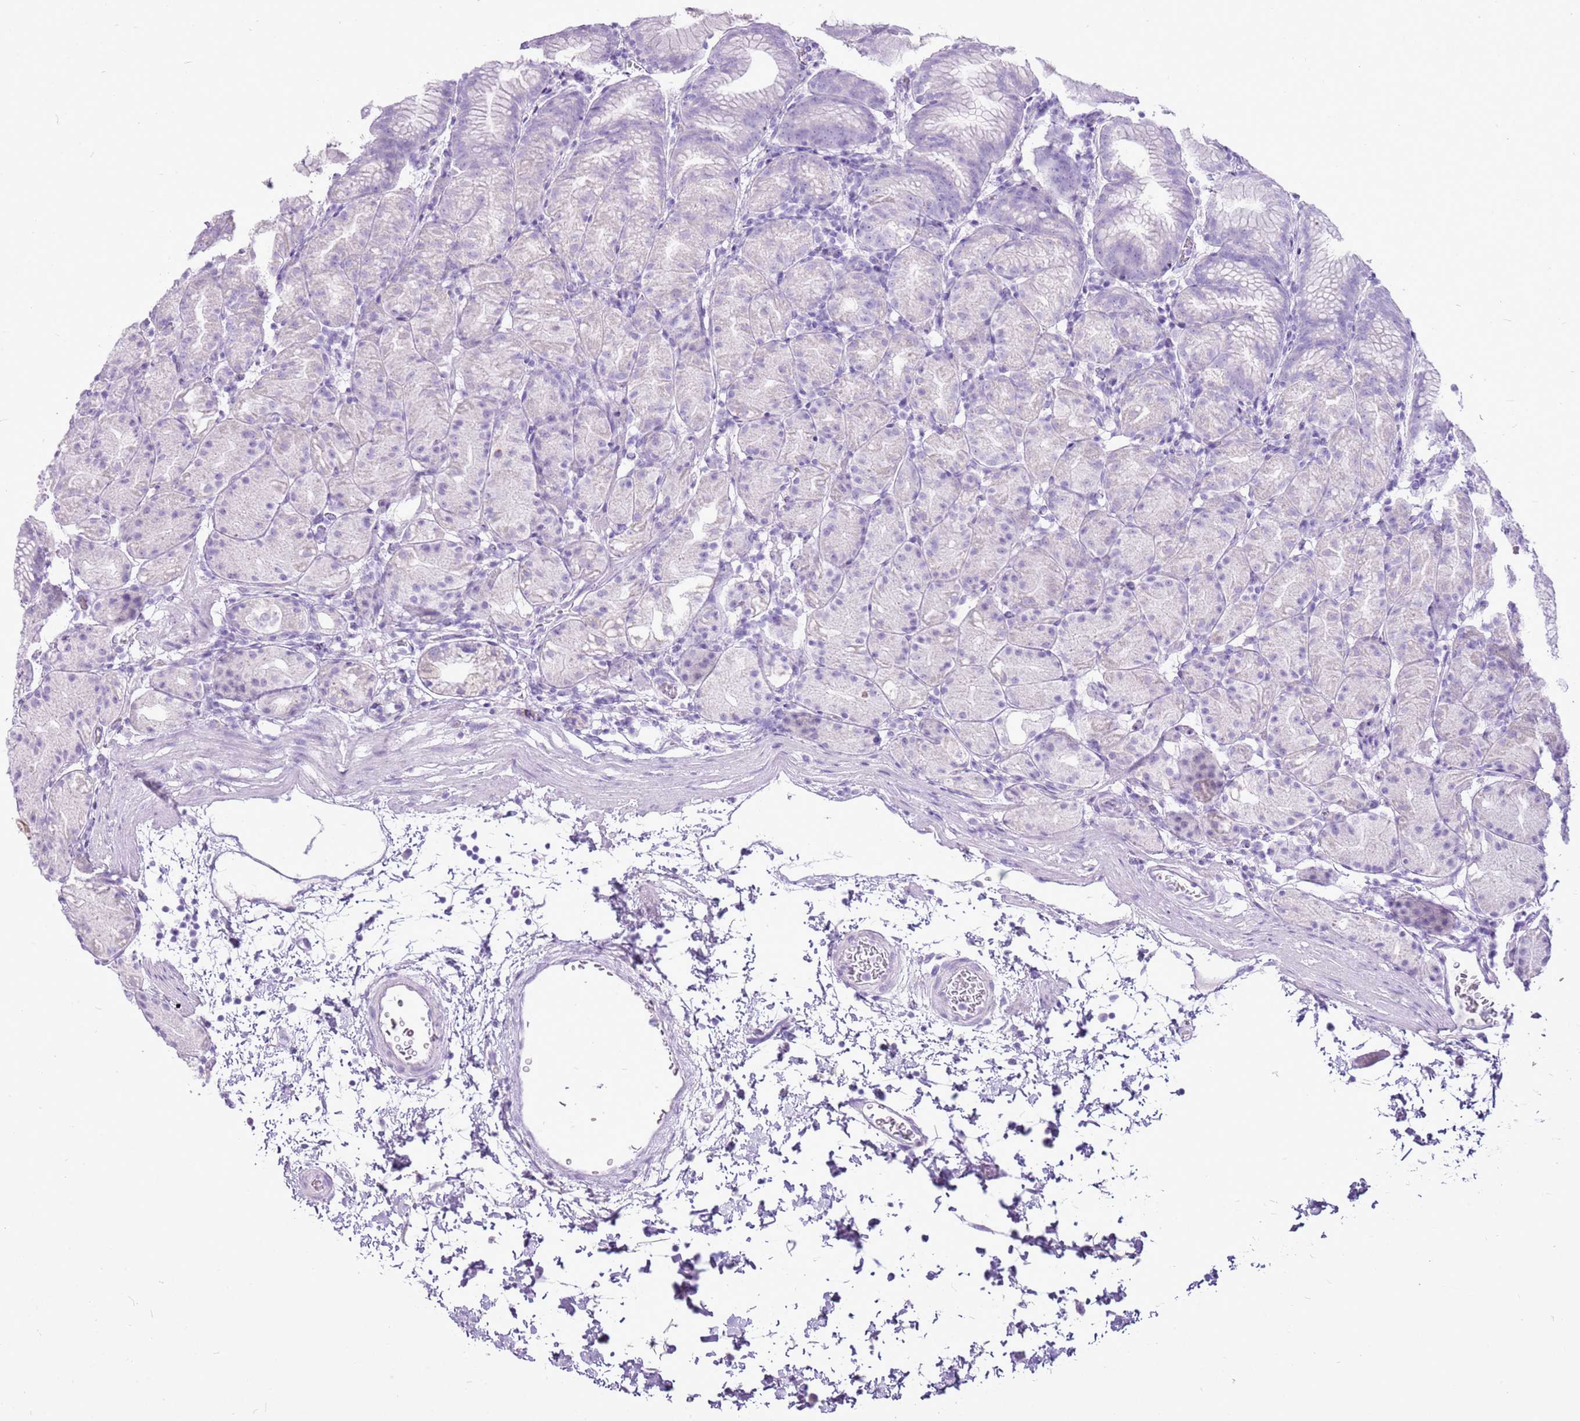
{"staining": {"intensity": "negative", "quantity": "none", "location": "none"}, "tissue": "stomach", "cell_type": "Glandular cells", "image_type": "normal", "snomed": [{"axis": "morphology", "description": "Normal tissue, NOS"}, {"axis": "topography", "description": "Stomach, upper"}], "caption": "Immunohistochemistry (IHC) of normal human stomach demonstrates no staining in glandular cells.", "gene": "CNFN", "patient": {"sex": "male", "age": 48}}